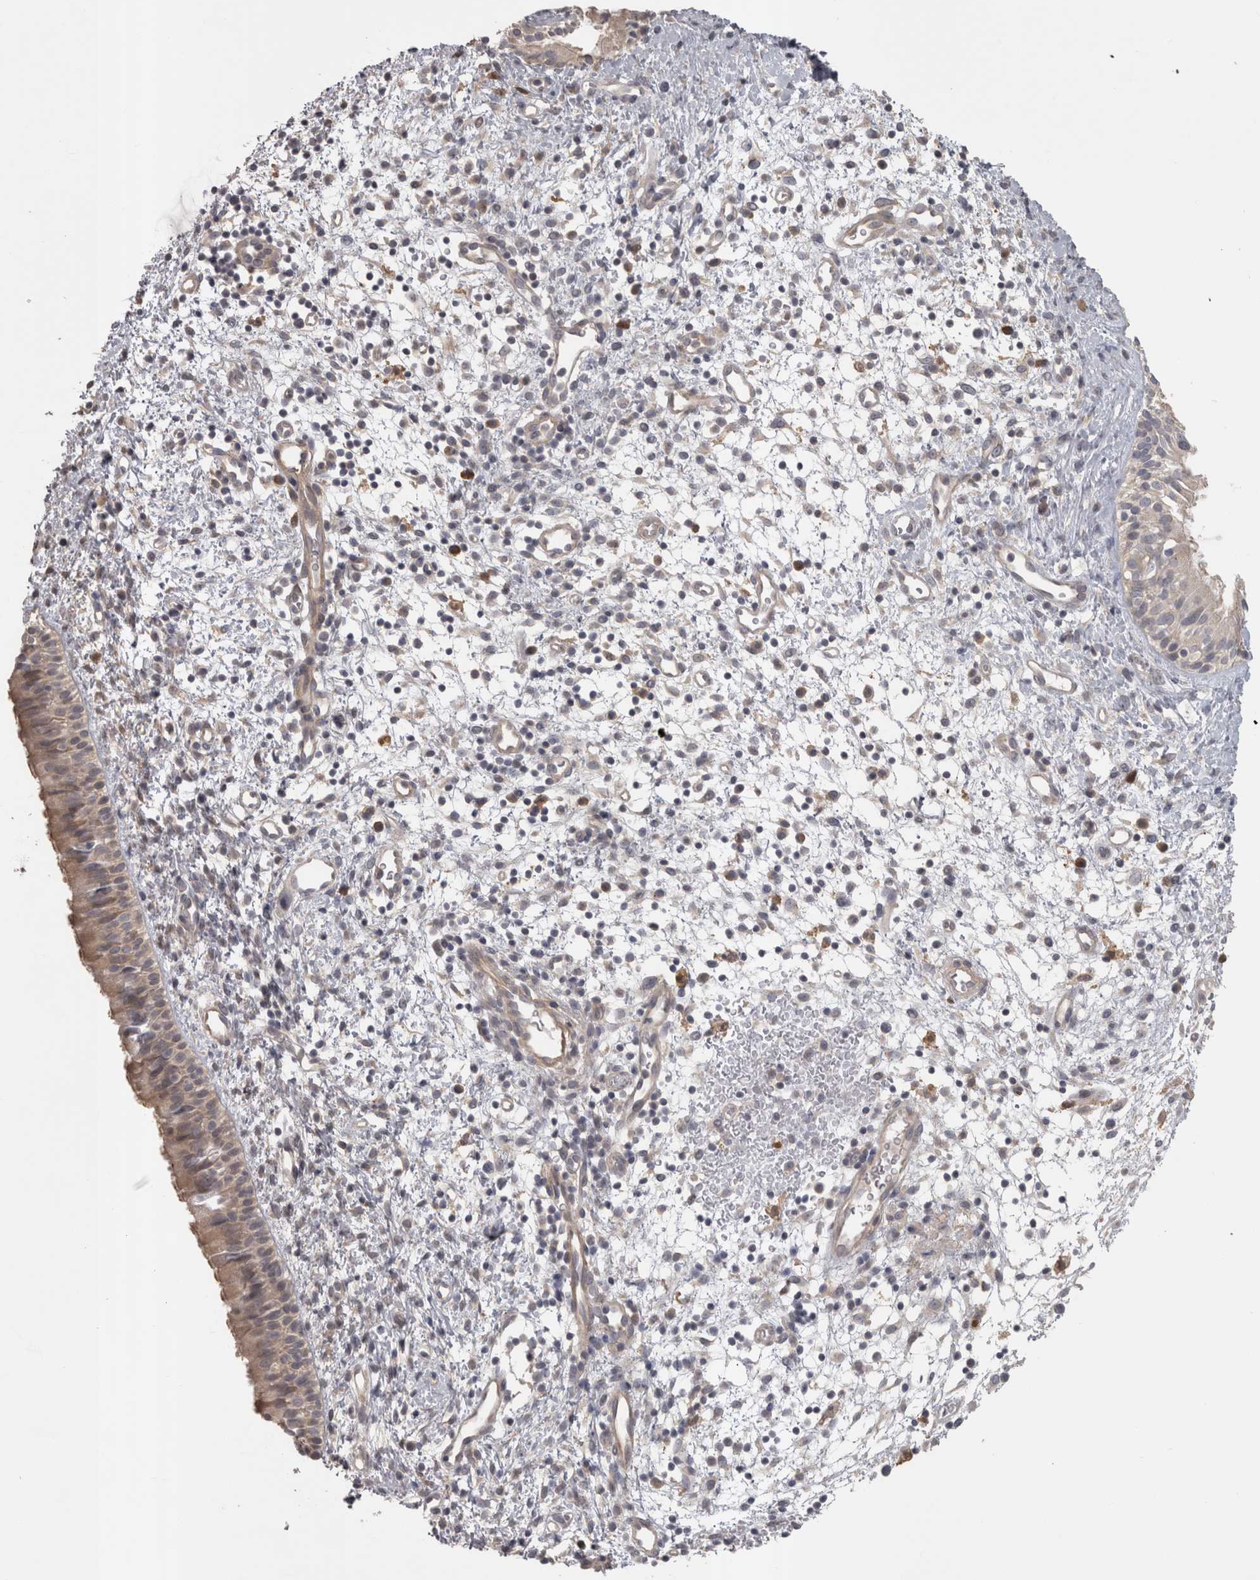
{"staining": {"intensity": "weak", "quantity": ">75%", "location": "cytoplasmic/membranous"}, "tissue": "nasopharynx", "cell_type": "Respiratory epithelial cells", "image_type": "normal", "snomed": [{"axis": "morphology", "description": "Normal tissue, NOS"}, {"axis": "topography", "description": "Nasopharynx"}], "caption": "Immunohistochemical staining of benign nasopharynx displays >75% levels of weak cytoplasmic/membranous protein staining in about >75% of respiratory epithelial cells. (DAB (3,3'-diaminobenzidine) IHC, brown staining for protein, blue staining for nuclei).", "gene": "SLCO5A1", "patient": {"sex": "male", "age": 22}}